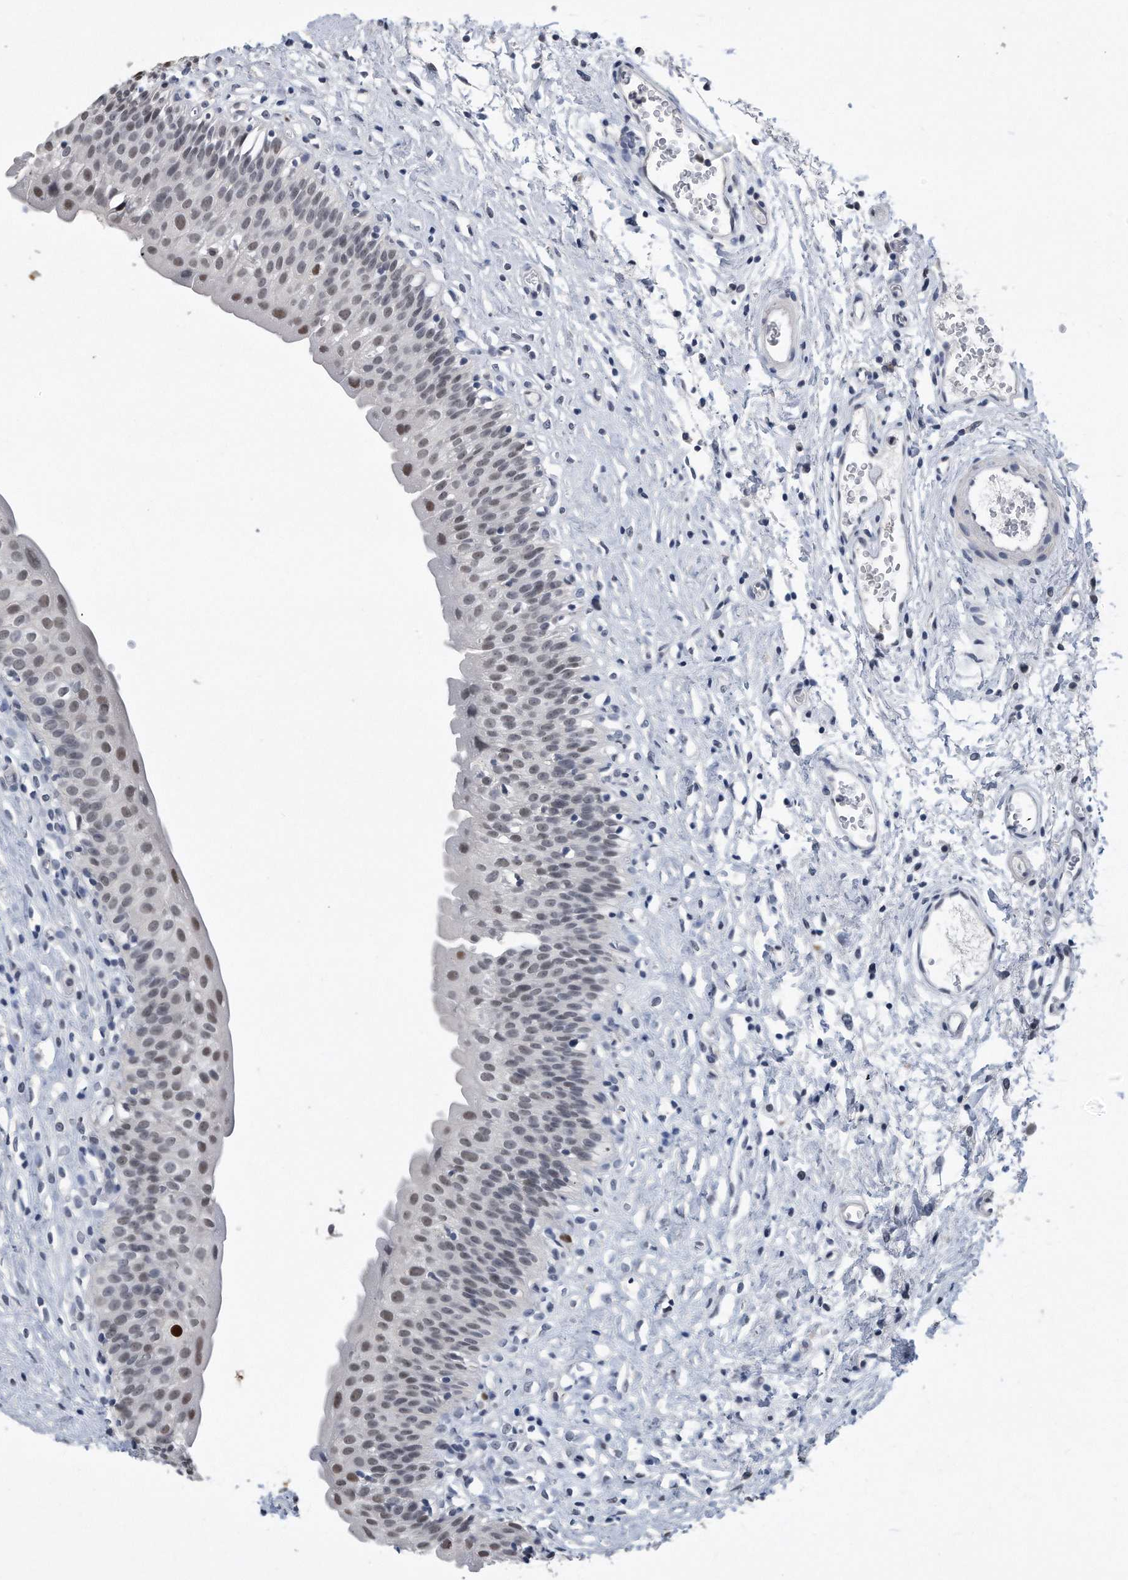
{"staining": {"intensity": "moderate", "quantity": "<25%", "location": "nuclear"}, "tissue": "urinary bladder", "cell_type": "Urothelial cells", "image_type": "normal", "snomed": [{"axis": "morphology", "description": "Normal tissue, NOS"}, {"axis": "topography", "description": "Urinary bladder"}], "caption": "This micrograph shows IHC staining of normal urinary bladder, with low moderate nuclear staining in about <25% of urothelial cells.", "gene": "PCNA", "patient": {"sex": "male", "age": 51}}